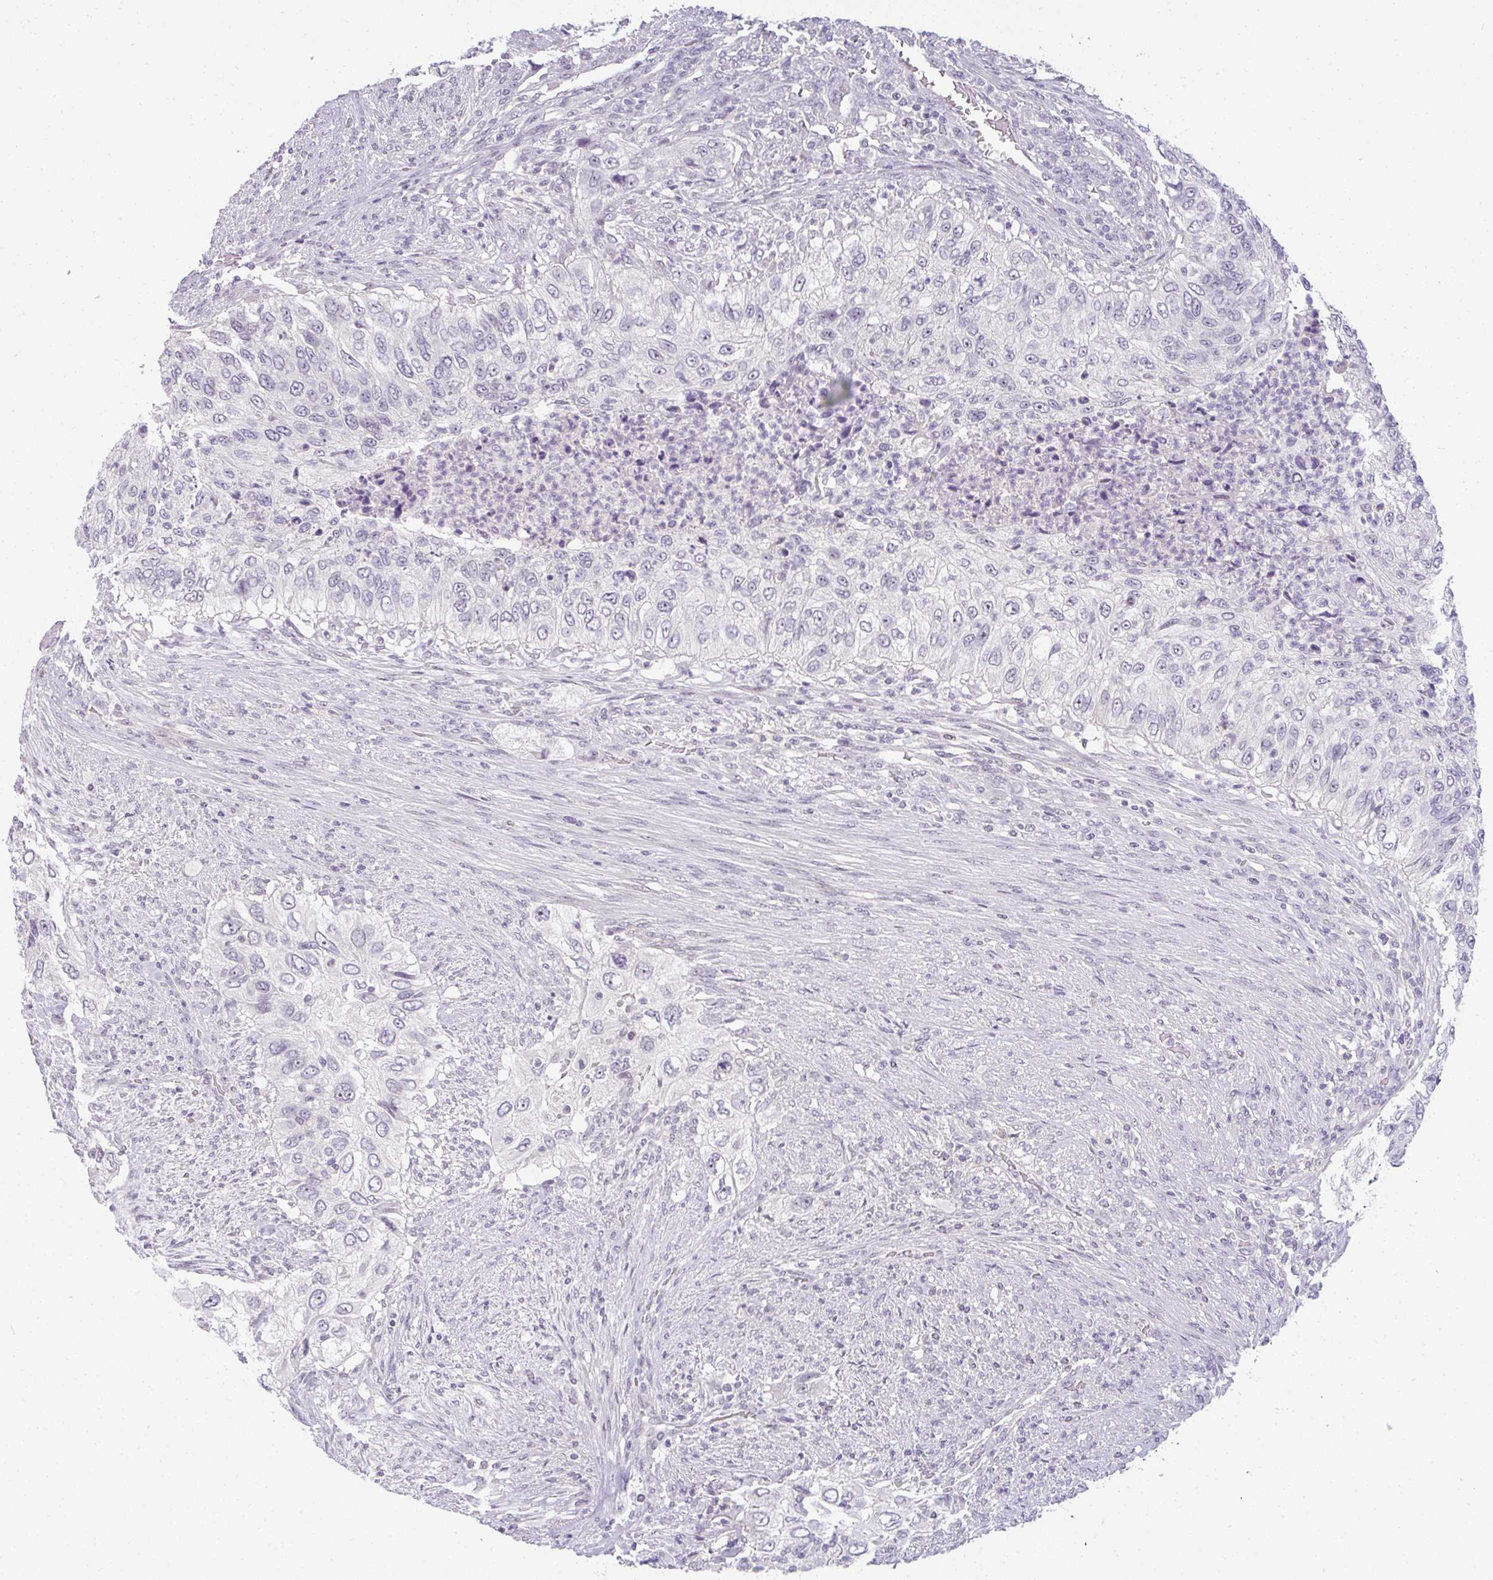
{"staining": {"intensity": "negative", "quantity": "none", "location": "none"}, "tissue": "urothelial cancer", "cell_type": "Tumor cells", "image_type": "cancer", "snomed": [{"axis": "morphology", "description": "Urothelial carcinoma, High grade"}, {"axis": "topography", "description": "Urinary bladder"}], "caption": "There is no significant expression in tumor cells of urothelial cancer.", "gene": "PPFIA4", "patient": {"sex": "female", "age": 60}}